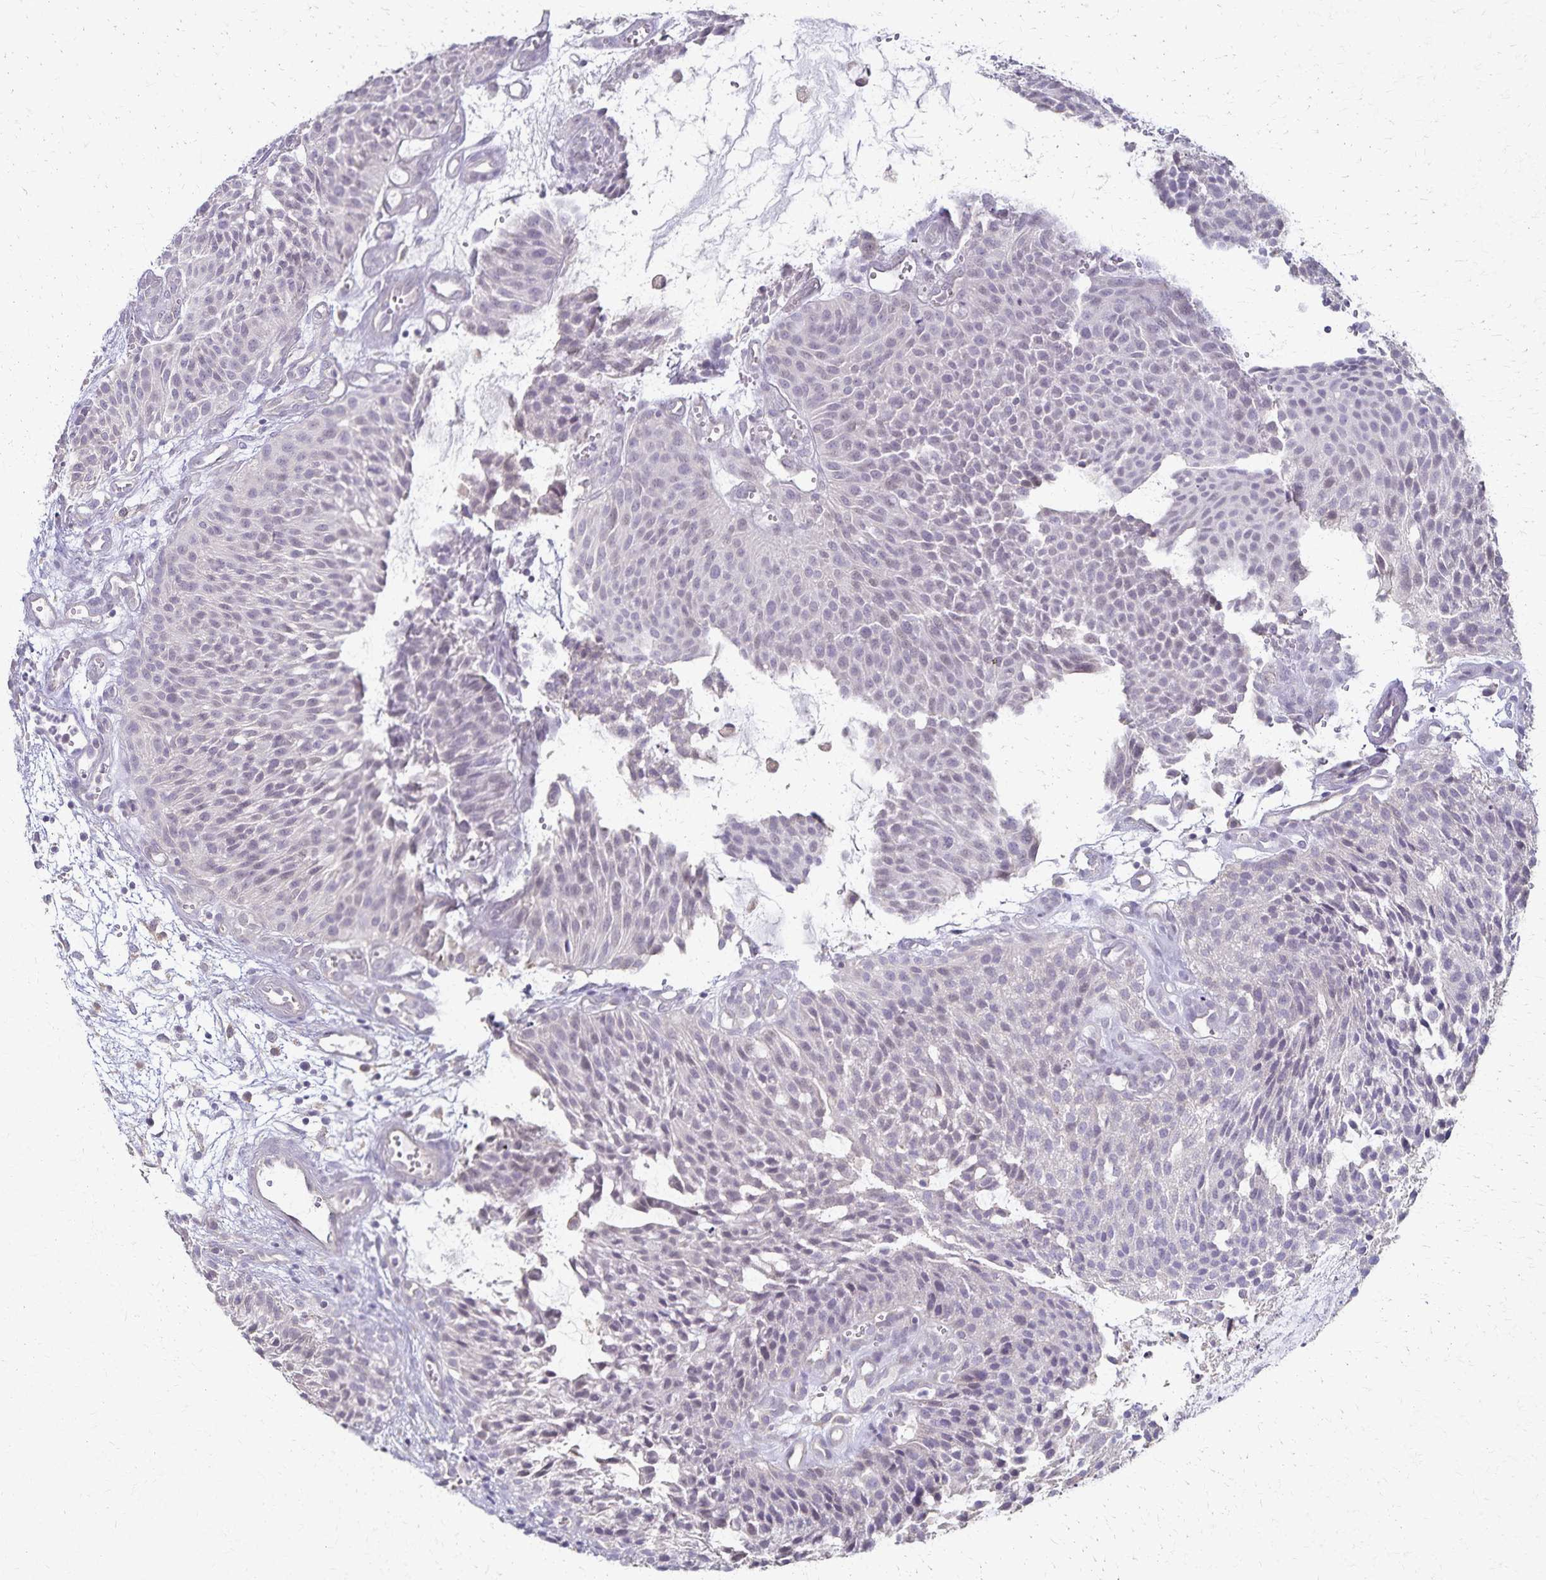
{"staining": {"intensity": "negative", "quantity": "none", "location": "none"}, "tissue": "urothelial cancer", "cell_type": "Tumor cells", "image_type": "cancer", "snomed": [{"axis": "morphology", "description": "Urothelial carcinoma, NOS"}, {"axis": "topography", "description": "Urinary bladder"}], "caption": "A high-resolution image shows immunohistochemistry staining of urothelial cancer, which demonstrates no significant positivity in tumor cells.", "gene": "KISS1", "patient": {"sex": "male", "age": 84}}